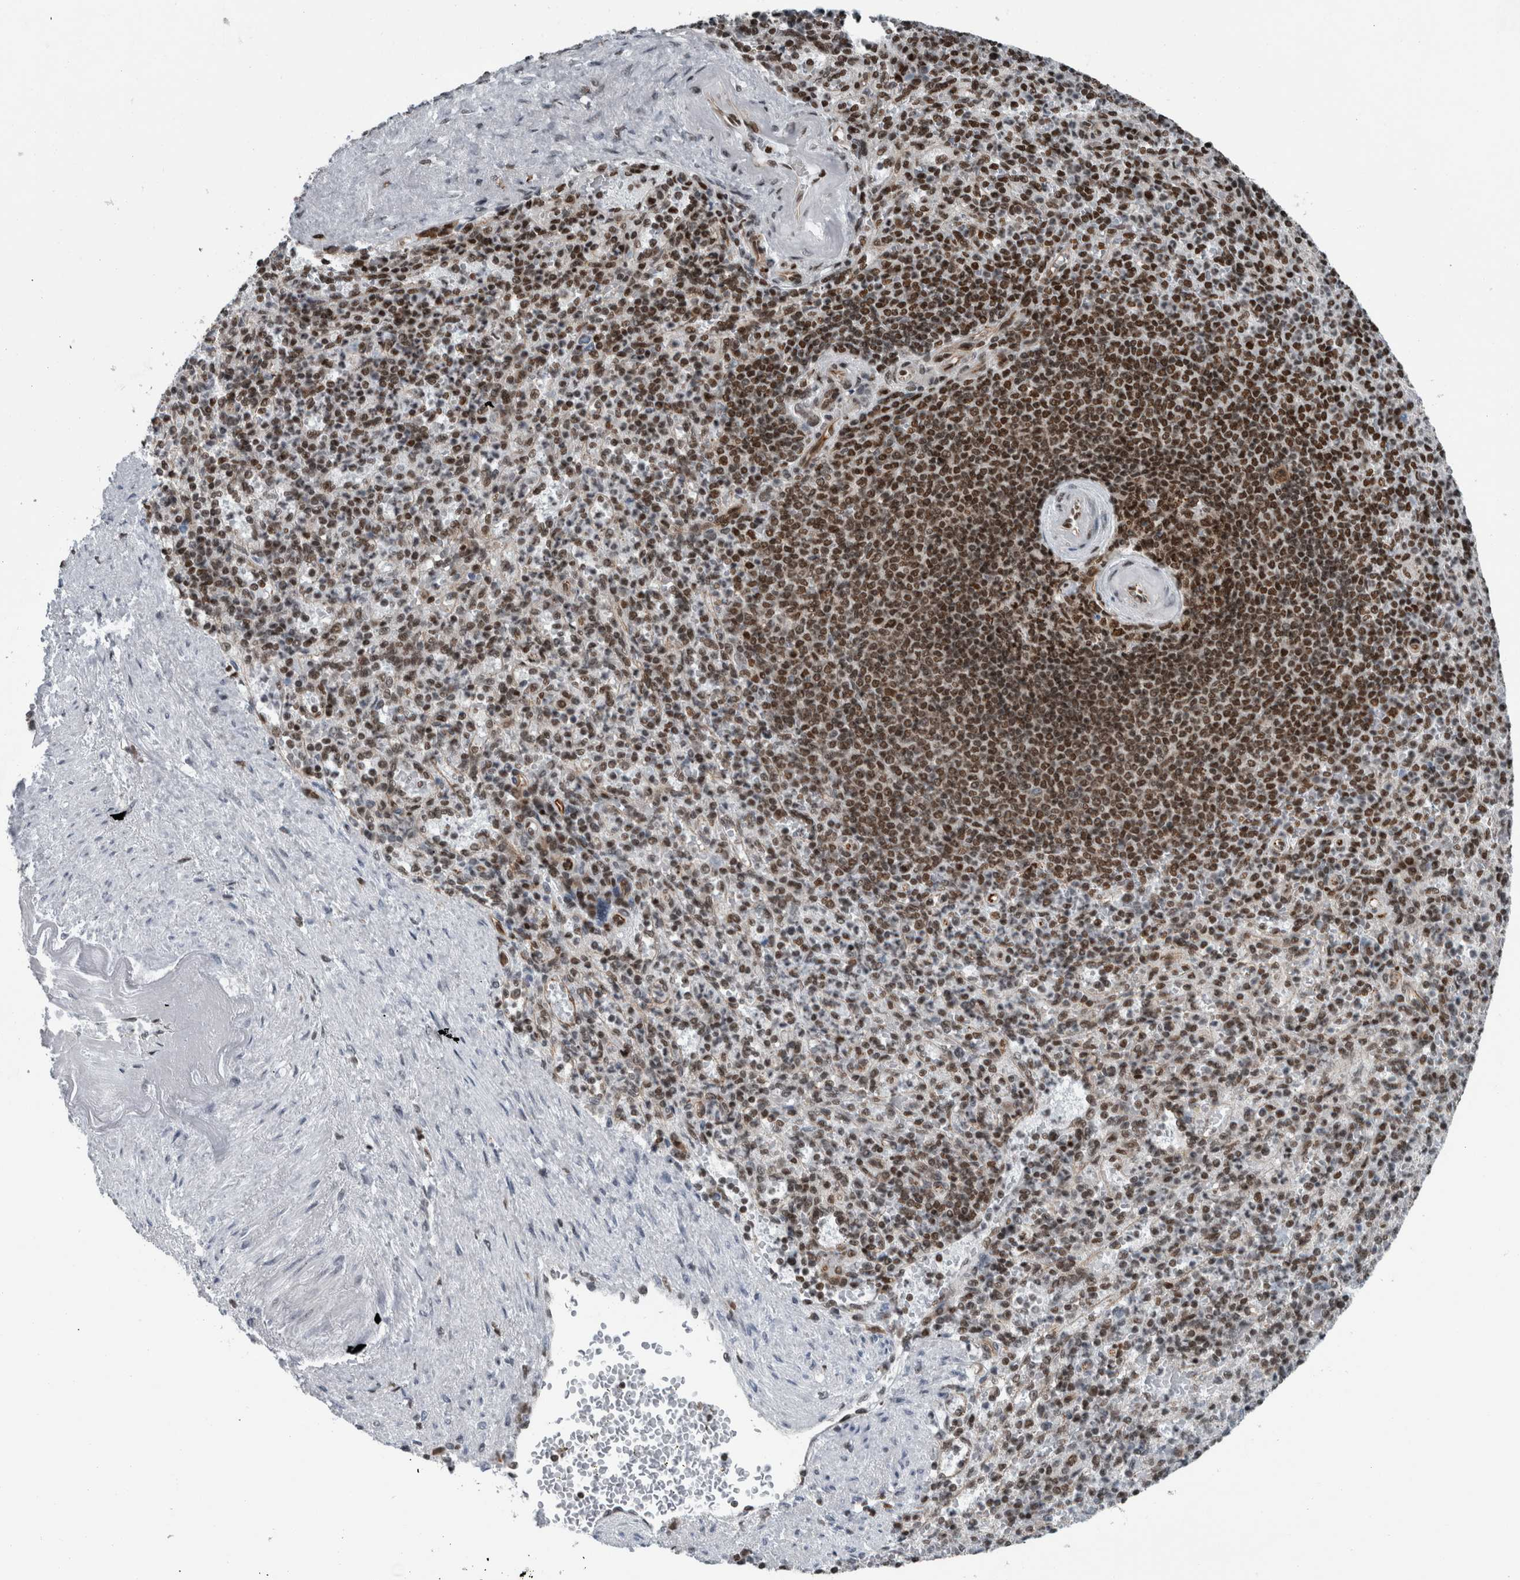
{"staining": {"intensity": "moderate", "quantity": ">75%", "location": "nuclear"}, "tissue": "spleen", "cell_type": "Cells in red pulp", "image_type": "normal", "snomed": [{"axis": "morphology", "description": "Normal tissue, NOS"}, {"axis": "topography", "description": "Spleen"}], "caption": "Immunohistochemical staining of normal spleen displays >75% levels of moderate nuclear protein positivity in approximately >75% of cells in red pulp.", "gene": "DNMT3A", "patient": {"sex": "female", "age": 74}}